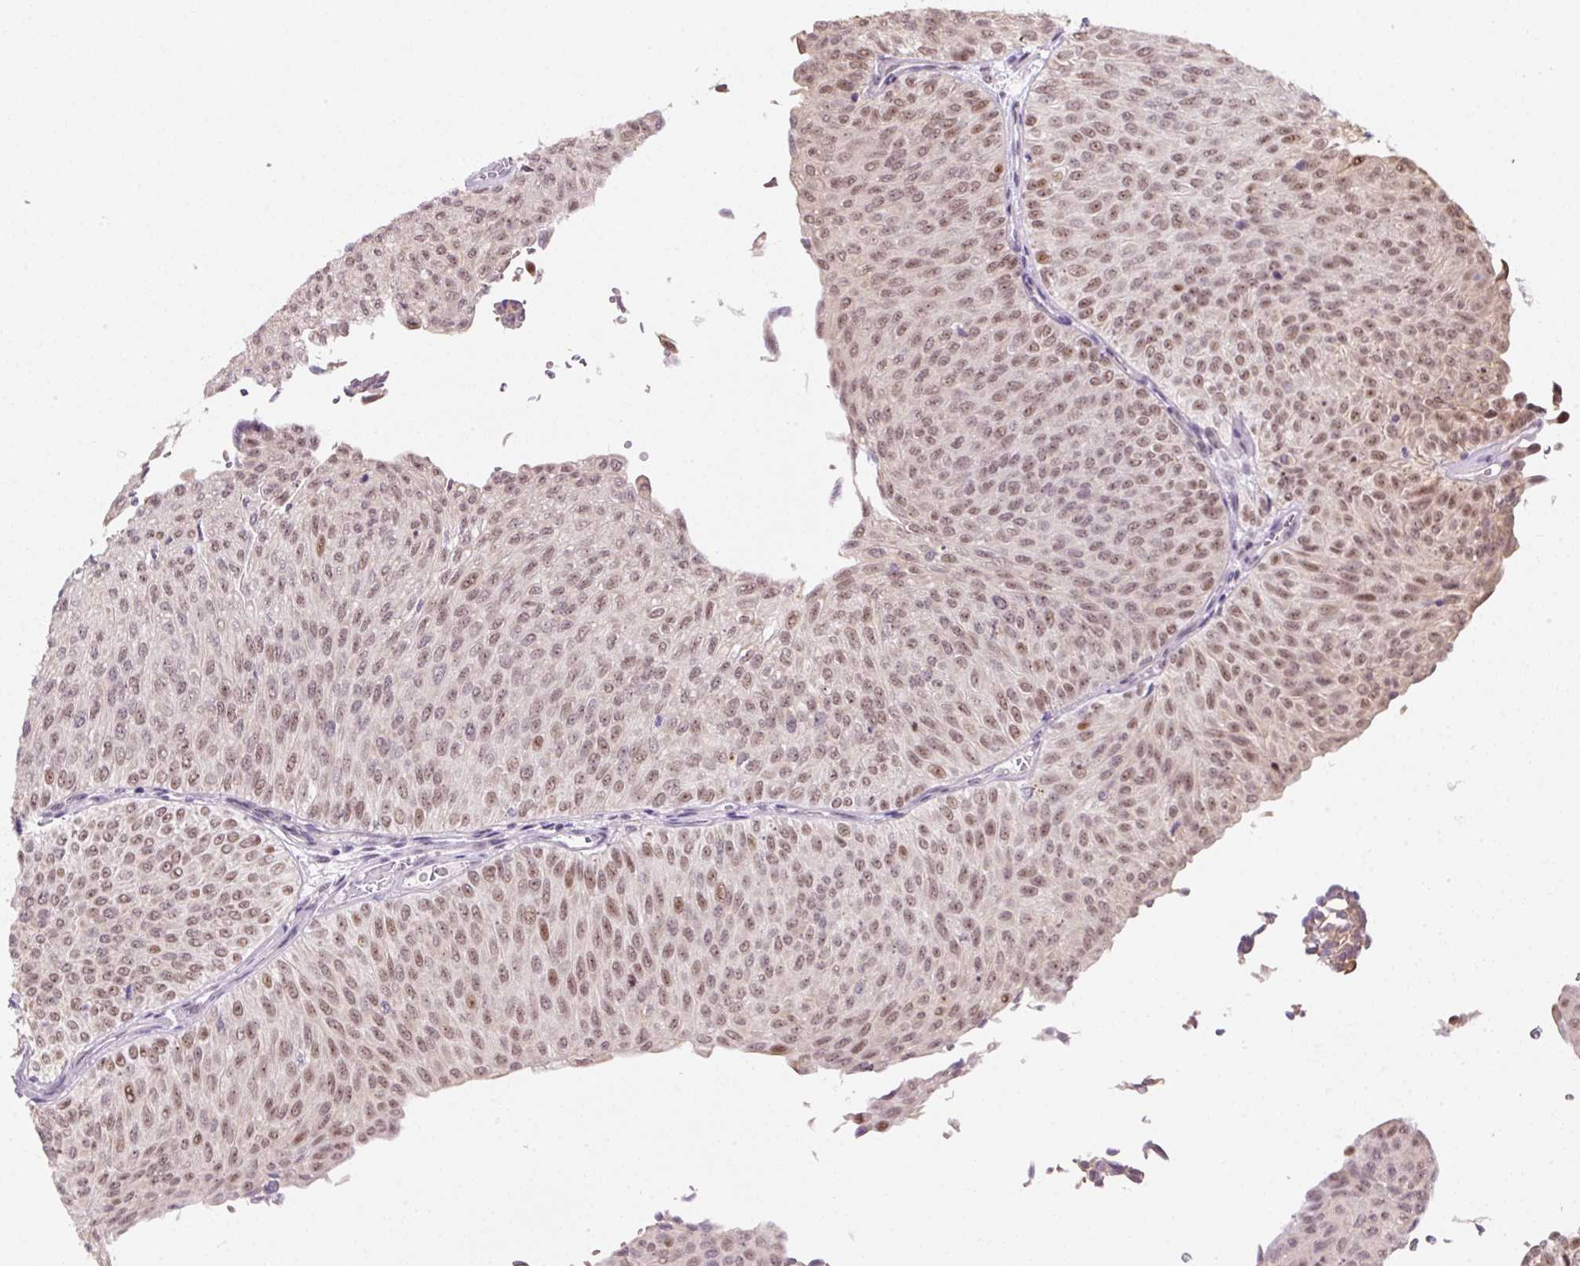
{"staining": {"intensity": "moderate", "quantity": ">75%", "location": "nuclear"}, "tissue": "urothelial cancer", "cell_type": "Tumor cells", "image_type": "cancer", "snomed": [{"axis": "morphology", "description": "Urothelial carcinoma, Low grade"}, {"axis": "topography", "description": "Urinary bladder"}], "caption": "A photomicrograph of urothelial cancer stained for a protein exhibits moderate nuclear brown staining in tumor cells.", "gene": "TAF1A", "patient": {"sex": "male", "age": 78}}